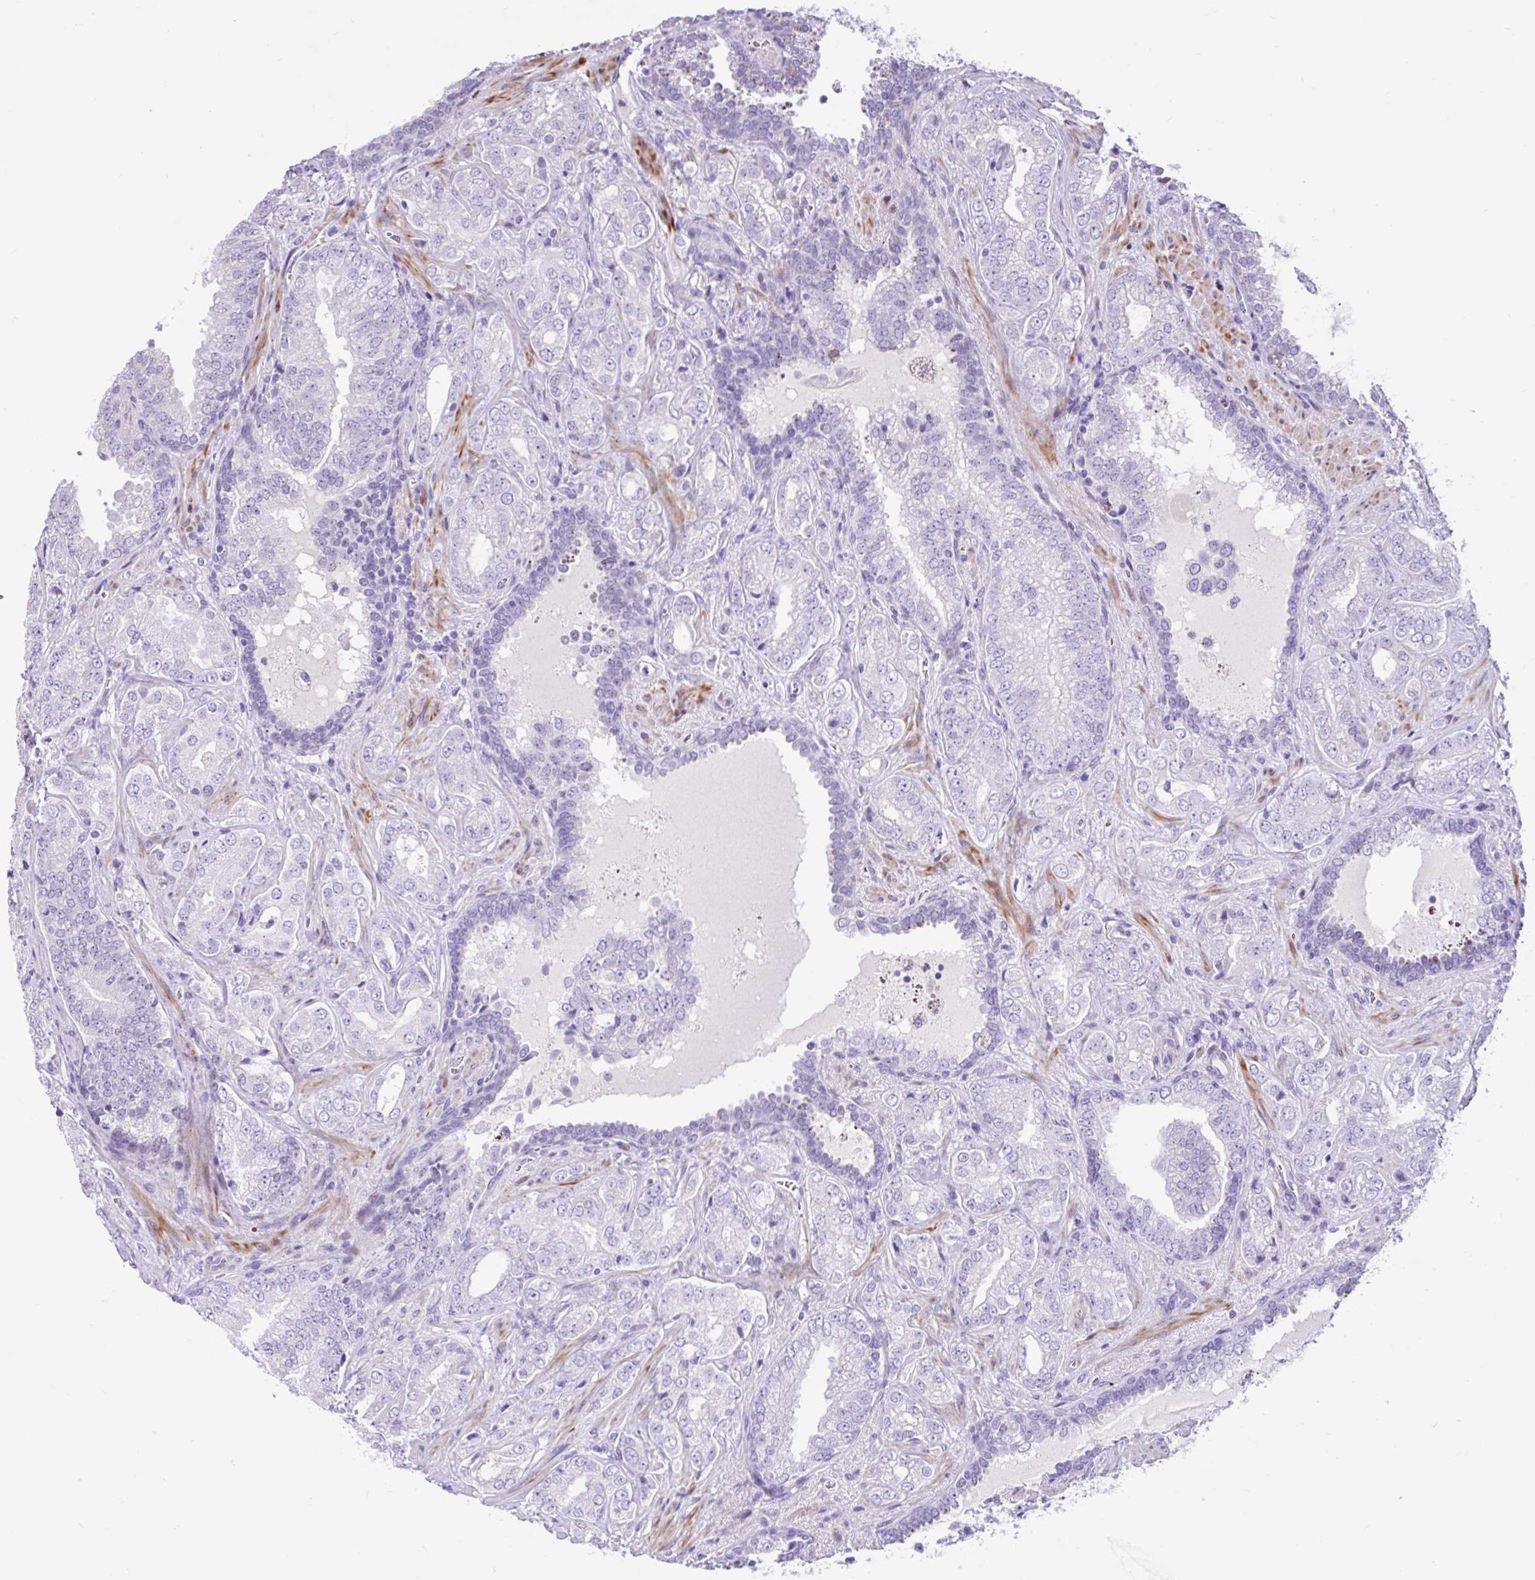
{"staining": {"intensity": "negative", "quantity": "none", "location": "none"}, "tissue": "prostate cancer", "cell_type": "Tumor cells", "image_type": "cancer", "snomed": [{"axis": "morphology", "description": "Adenocarcinoma, High grade"}, {"axis": "topography", "description": "Prostate"}], "caption": "A high-resolution photomicrograph shows immunohistochemistry staining of prostate high-grade adenocarcinoma, which demonstrates no significant expression in tumor cells.", "gene": "NHLH2", "patient": {"sex": "male", "age": 67}}